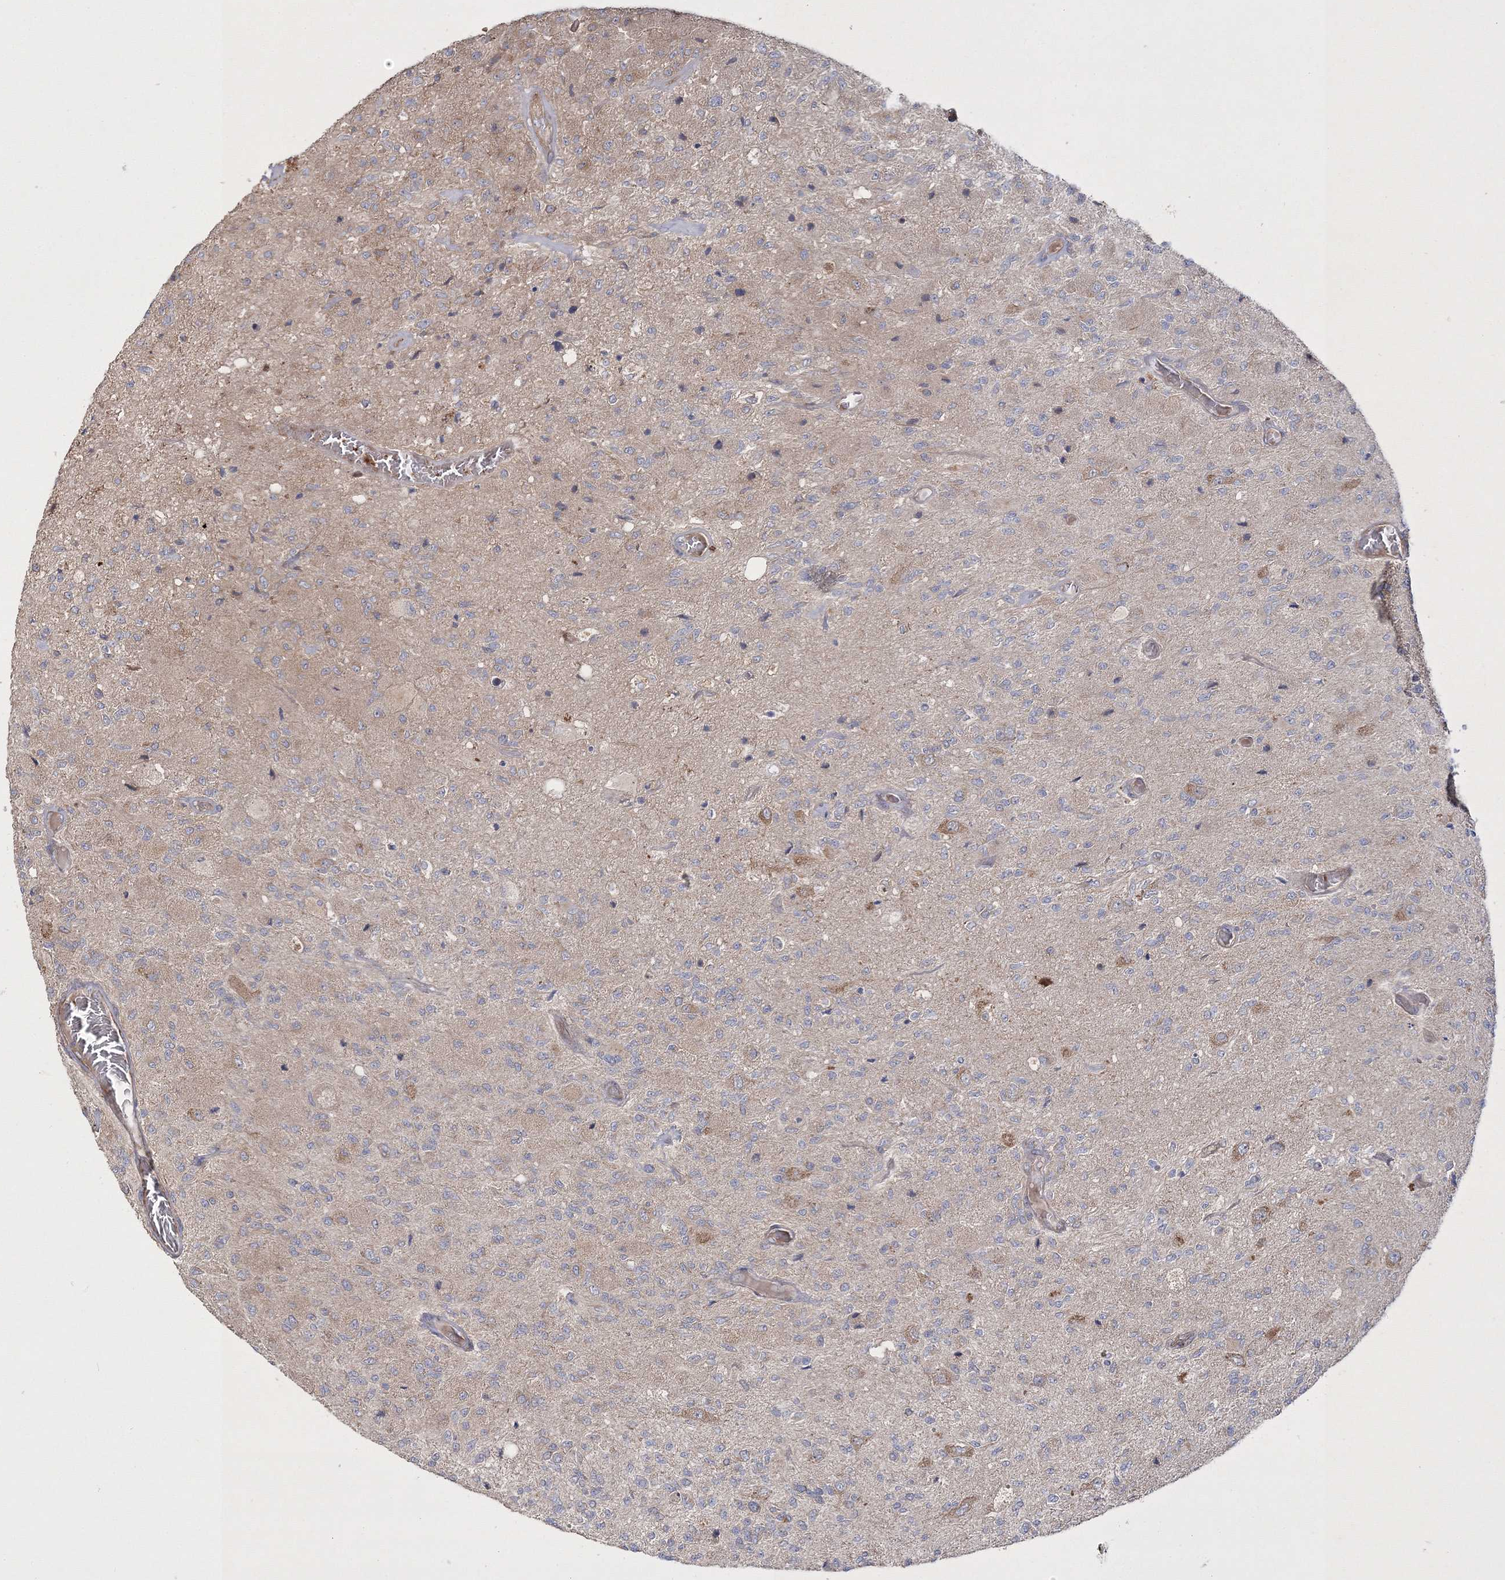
{"staining": {"intensity": "negative", "quantity": "none", "location": "none"}, "tissue": "glioma", "cell_type": "Tumor cells", "image_type": "cancer", "snomed": [{"axis": "morphology", "description": "Normal tissue, NOS"}, {"axis": "morphology", "description": "Glioma, malignant, High grade"}, {"axis": "topography", "description": "Cerebral cortex"}], "caption": "Malignant glioma (high-grade) was stained to show a protein in brown. There is no significant staining in tumor cells.", "gene": "ZSWIM6", "patient": {"sex": "male", "age": 77}}